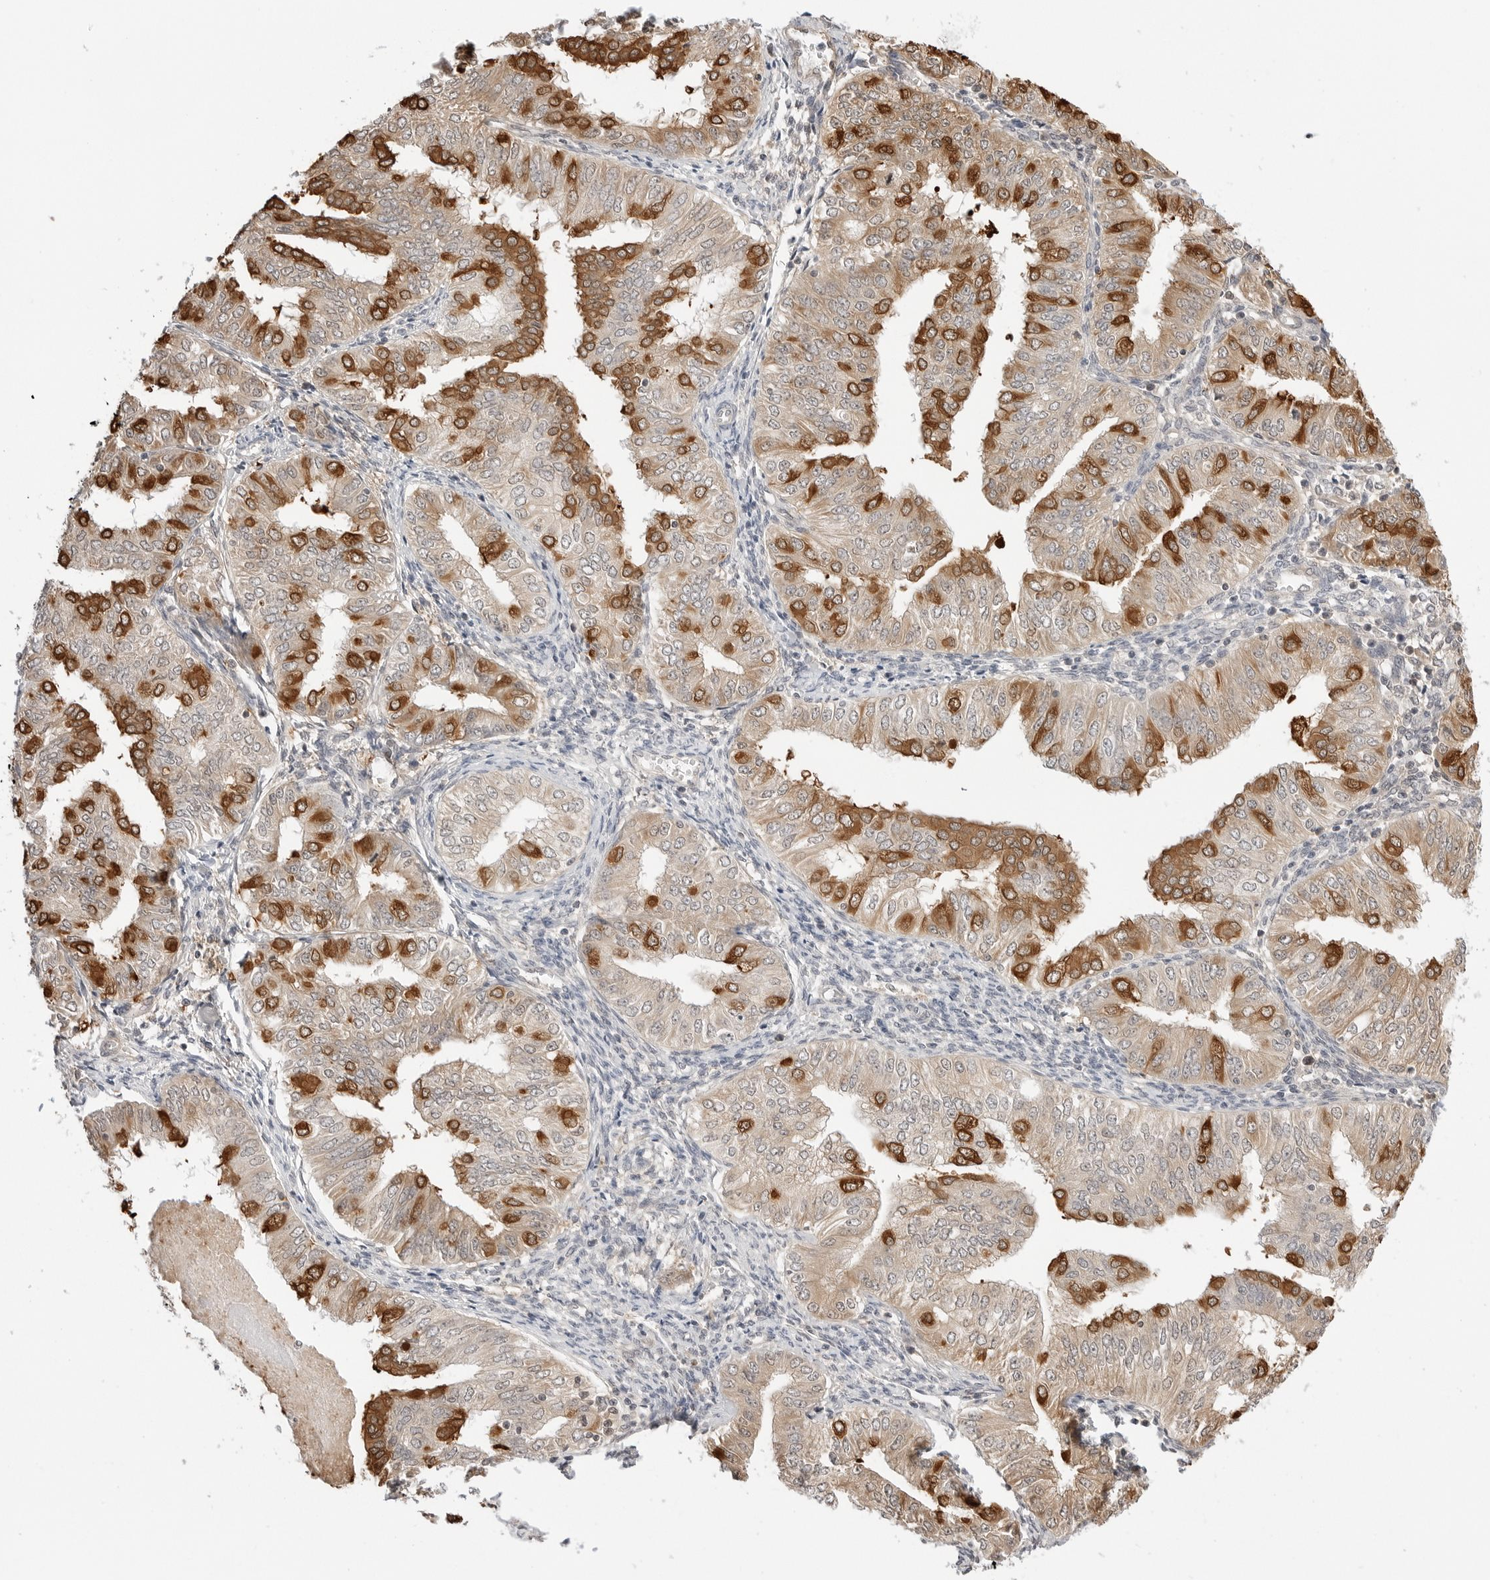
{"staining": {"intensity": "strong", "quantity": "25%-75%", "location": "cytoplasmic/membranous"}, "tissue": "endometrial cancer", "cell_type": "Tumor cells", "image_type": "cancer", "snomed": [{"axis": "morphology", "description": "Normal tissue, NOS"}, {"axis": "morphology", "description": "Adenocarcinoma, NOS"}, {"axis": "topography", "description": "Endometrium"}], "caption": "IHC photomicrograph of neoplastic tissue: adenocarcinoma (endometrial) stained using IHC shows high levels of strong protein expression localized specifically in the cytoplasmic/membranous of tumor cells, appearing as a cytoplasmic/membranous brown color.", "gene": "NUDC", "patient": {"sex": "female", "age": 53}}